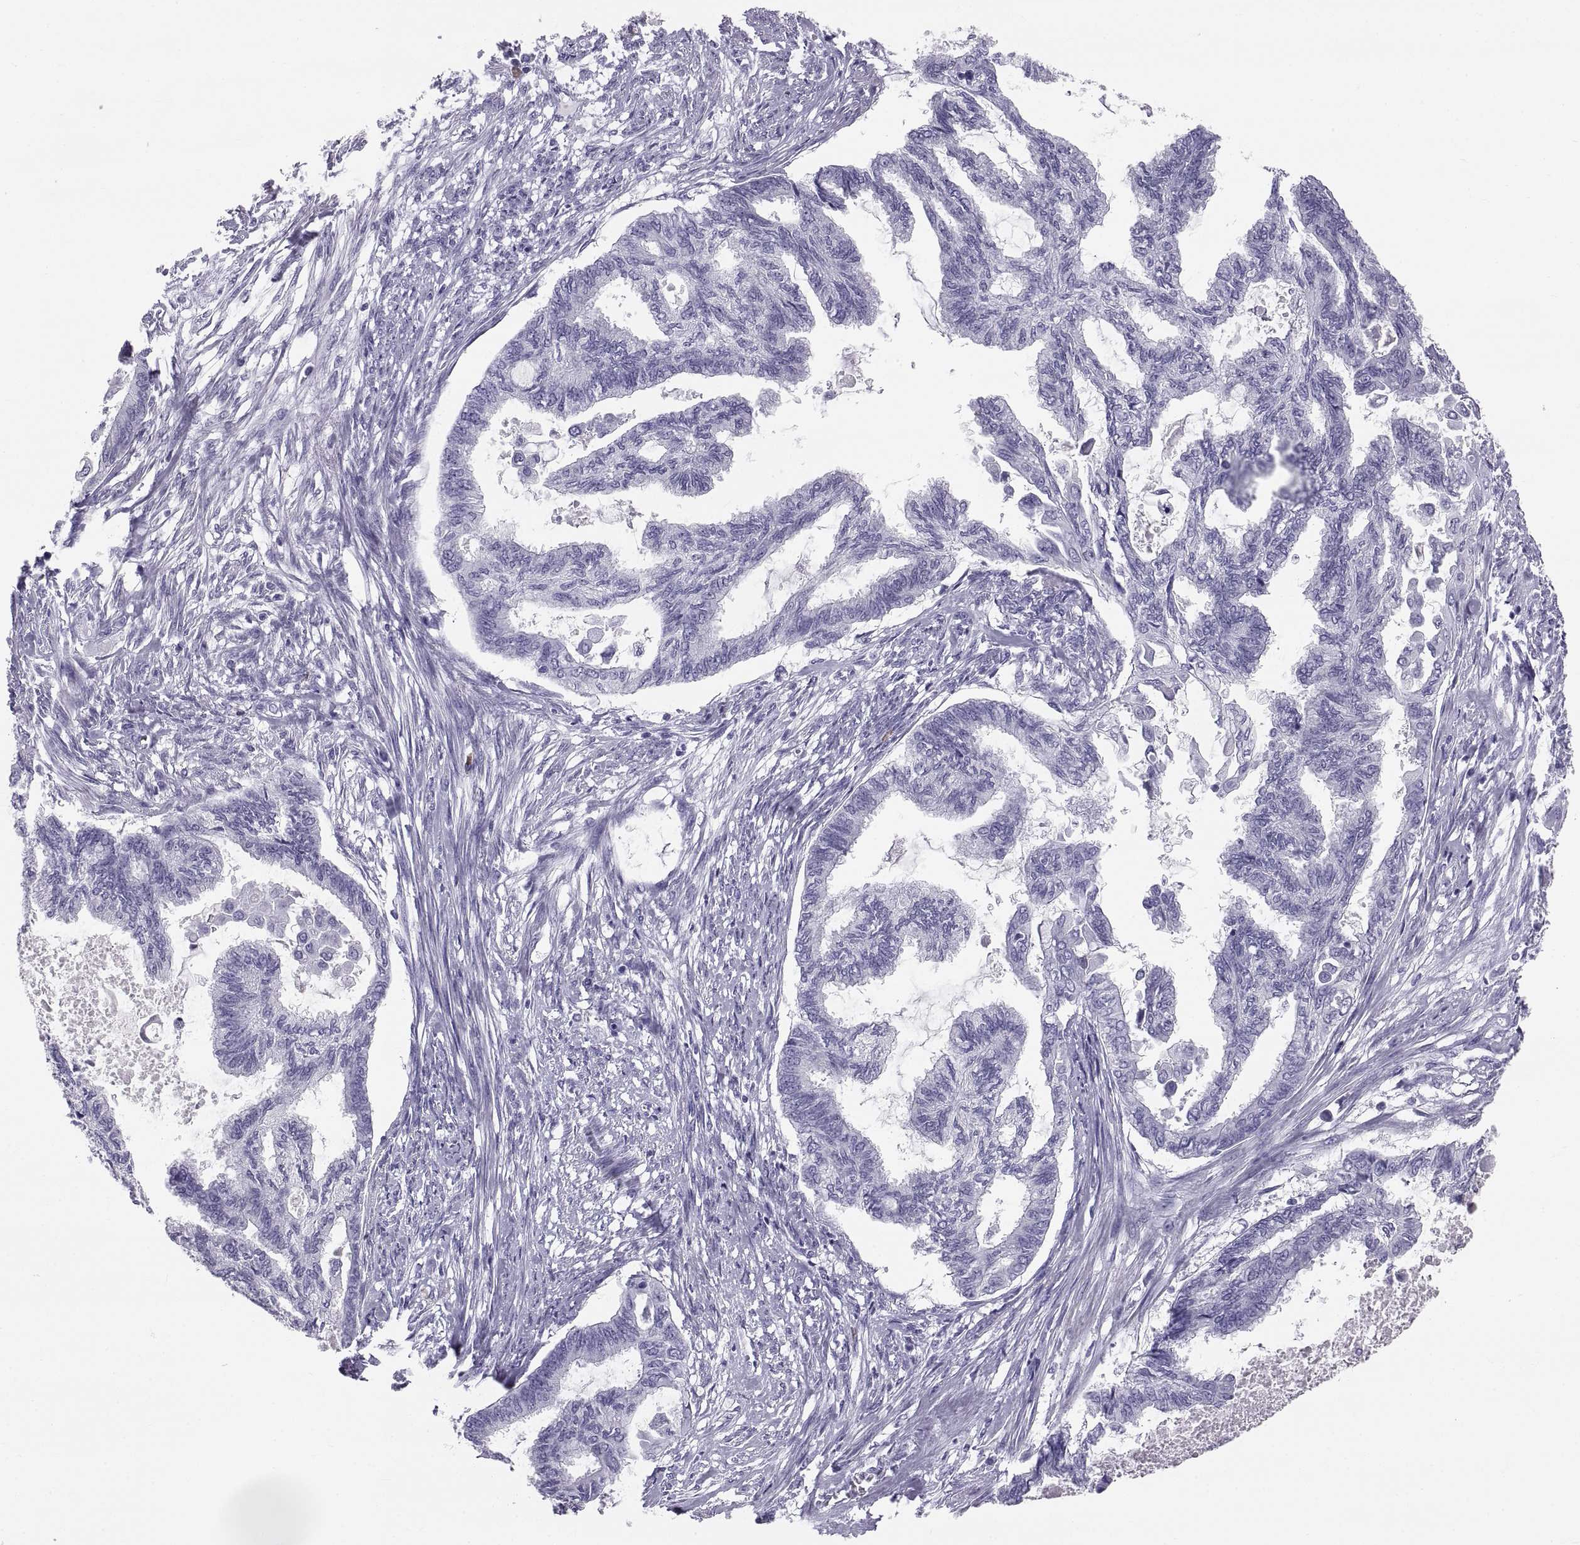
{"staining": {"intensity": "negative", "quantity": "none", "location": "none"}, "tissue": "endometrial cancer", "cell_type": "Tumor cells", "image_type": "cancer", "snomed": [{"axis": "morphology", "description": "Adenocarcinoma, NOS"}, {"axis": "topography", "description": "Endometrium"}], "caption": "Endometrial cancer was stained to show a protein in brown. There is no significant positivity in tumor cells.", "gene": "CT47A10", "patient": {"sex": "female", "age": 86}}